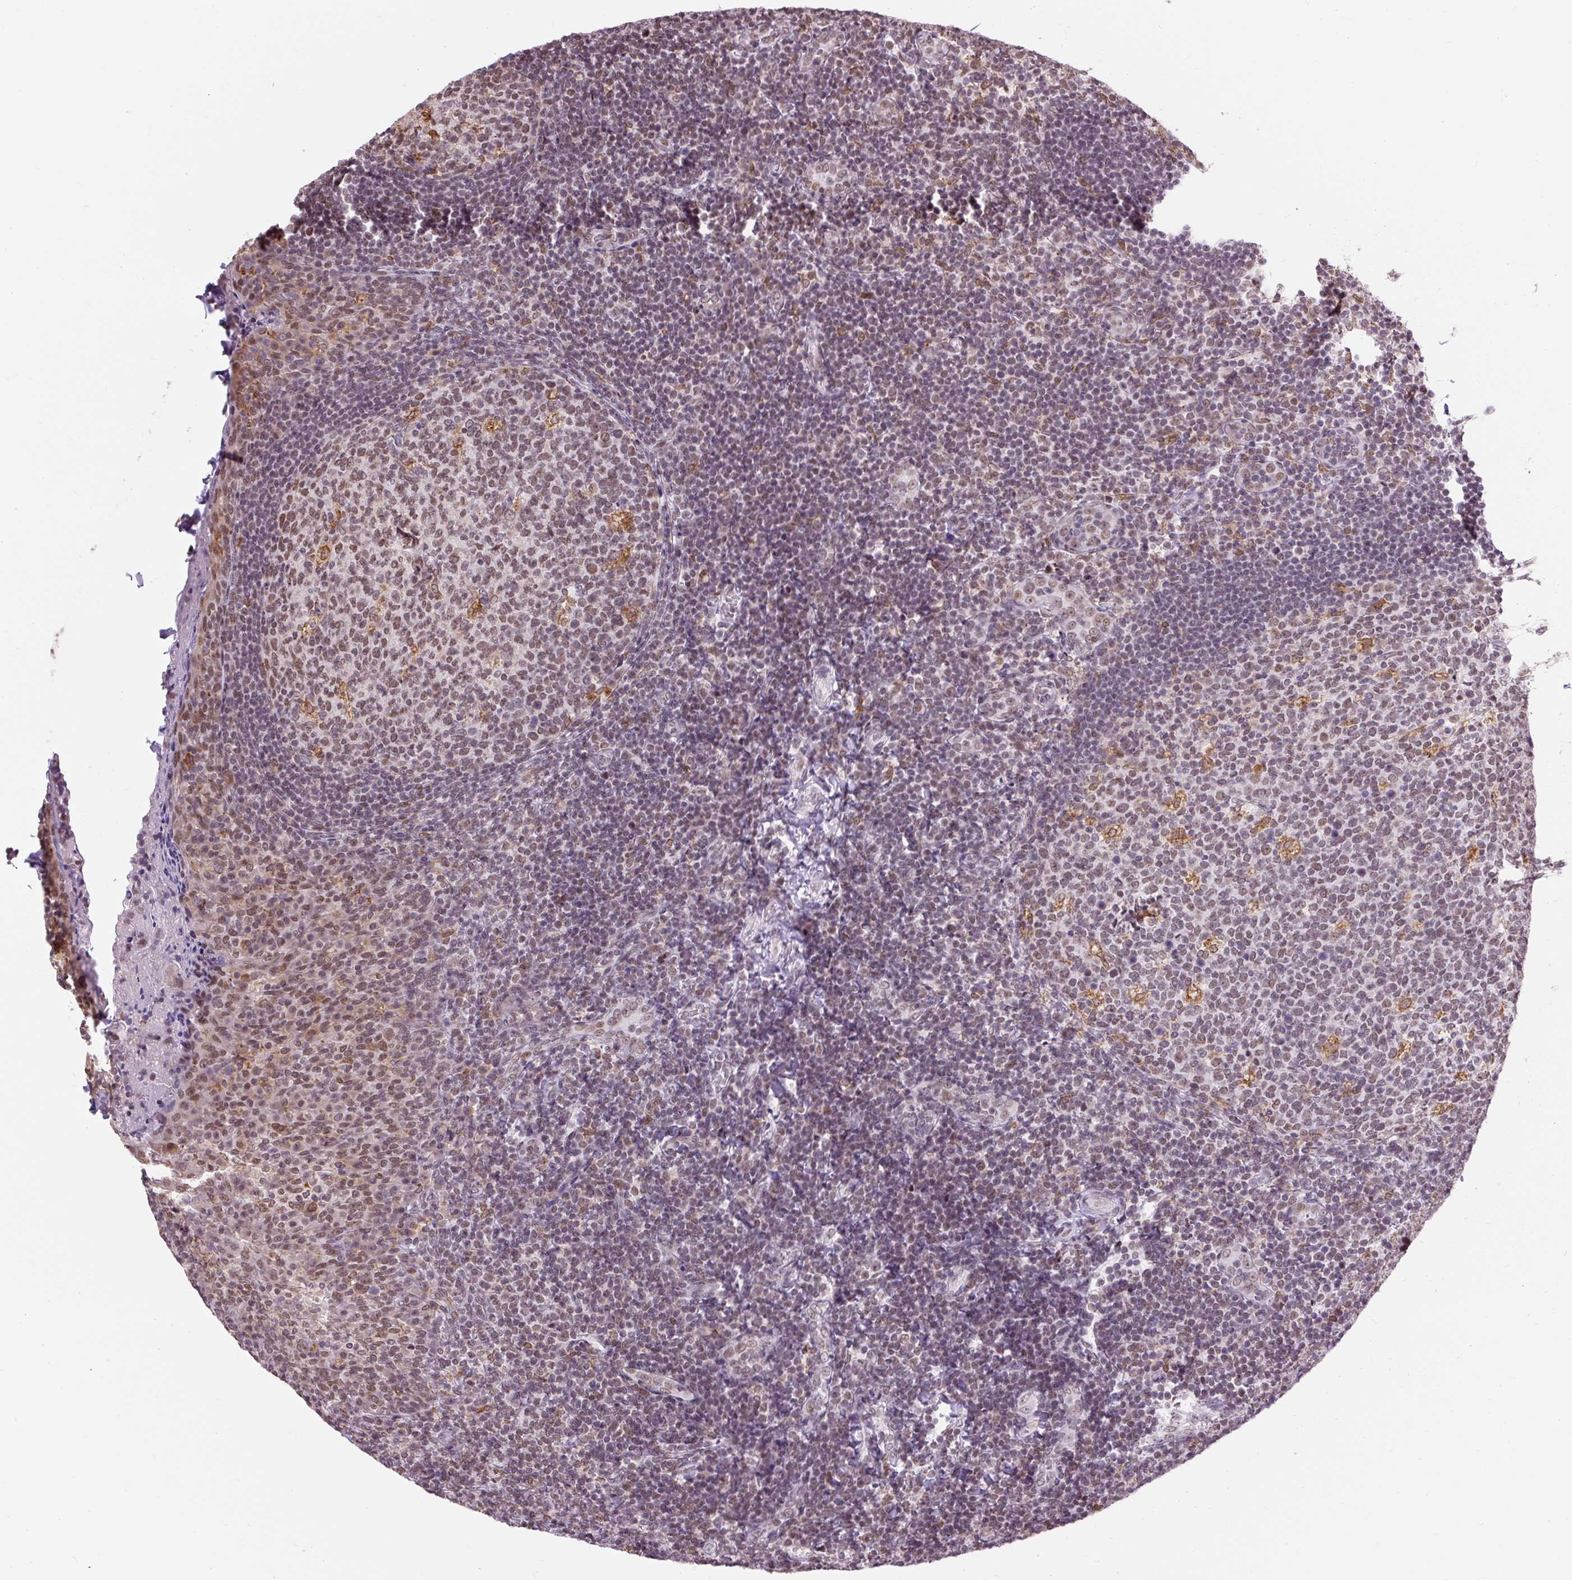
{"staining": {"intensity": "moderate", "quantity": ">75%", "location": "nuclear"}, "tissue": "tonsil", "cell_type": "Germinal center cells", "image_type": "normal", "snomed": [{"axis": "morphology", "description": "Normal tissue, NOS"}, {"axis": "topography", "description": "Tonsil"}], "caption": "Tonsil stained with IHC demonstrates moderate nuclear staining in approximately >75% of germinal center cells. The staining was performed using DAB to visualize the protein expression in brown, while the nuclei were stained in blue with hematoxylin (Magnification: 20x).", "gene": "ZNF672", "patient": {"sex": "female", "age": 10}}